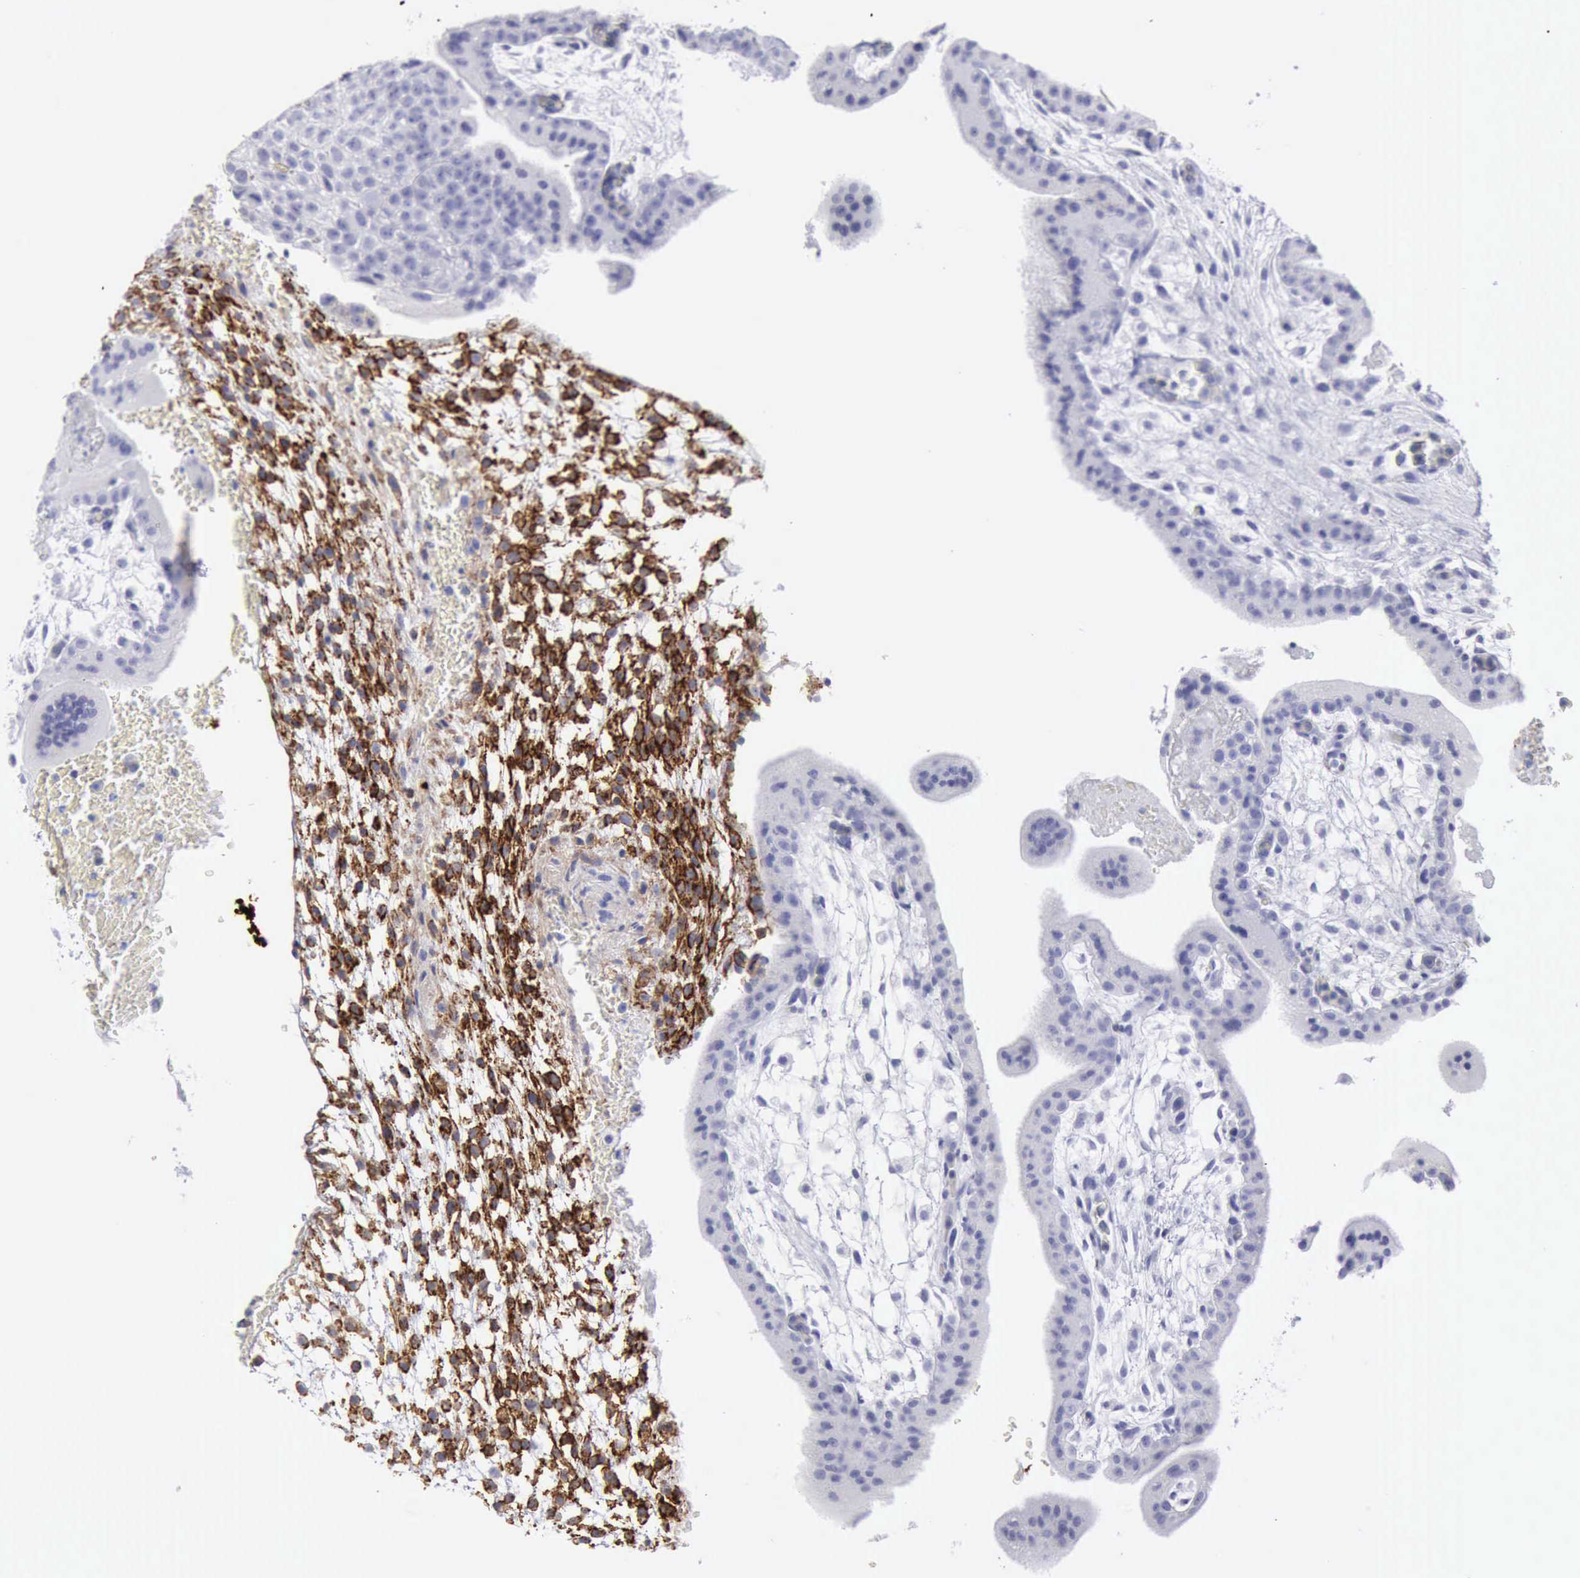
{"staining": {"intensity": "negative", "quantity": "none", "location": "none"}, "tissue": "placenta", "cell_type": "Trophoblastic cells", "image_type": "normal", "snomed": [{"axis": "morphology", "description": "Normal tissue, NOS"}, {"axis": "topography", "description": "Placenta"}], "caption": "Protein analysis of normal placenta displays no significant staining in trophoblastic cells.", "gene": "NCAM1", "patient": {"sex": "female", "age": 35}}